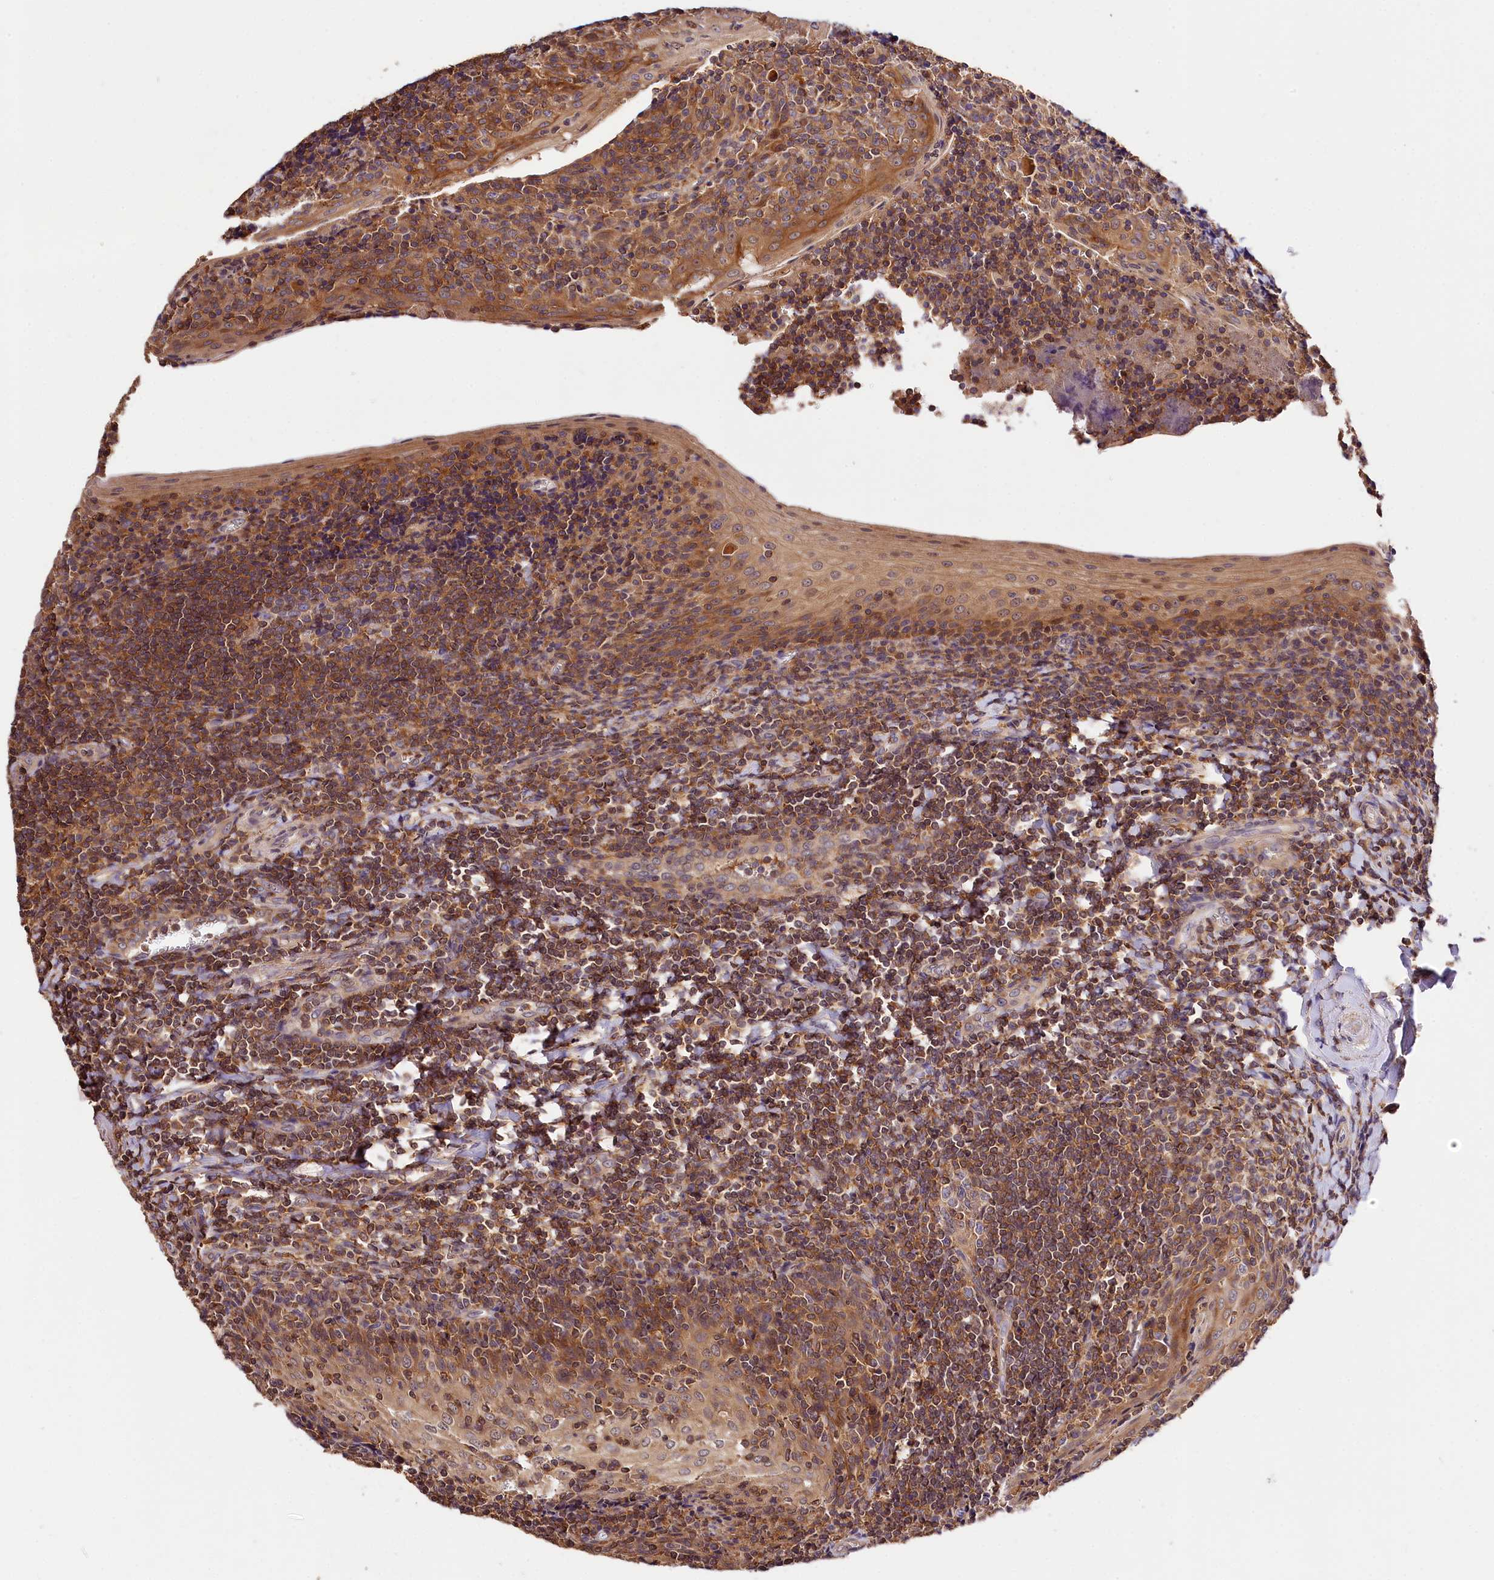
{"staining": {"intensity": "weak", "quantity": "<25%", "location": "cytoplasmic/membranous"}, "tissue": "tonsil", "cell_type": "Germinal center cells", "image_type": "normal", "snomed": [{"axis": "morphology", "description": "Normal tissue, NOS"}, {"axis": "topography", "description": "Tonsil"}], "caption": "IHC of benign tonsil displays no positivity in germinal center cells.", "gene": "KPTN", "patient": {"sex": "male", "age": 27}}